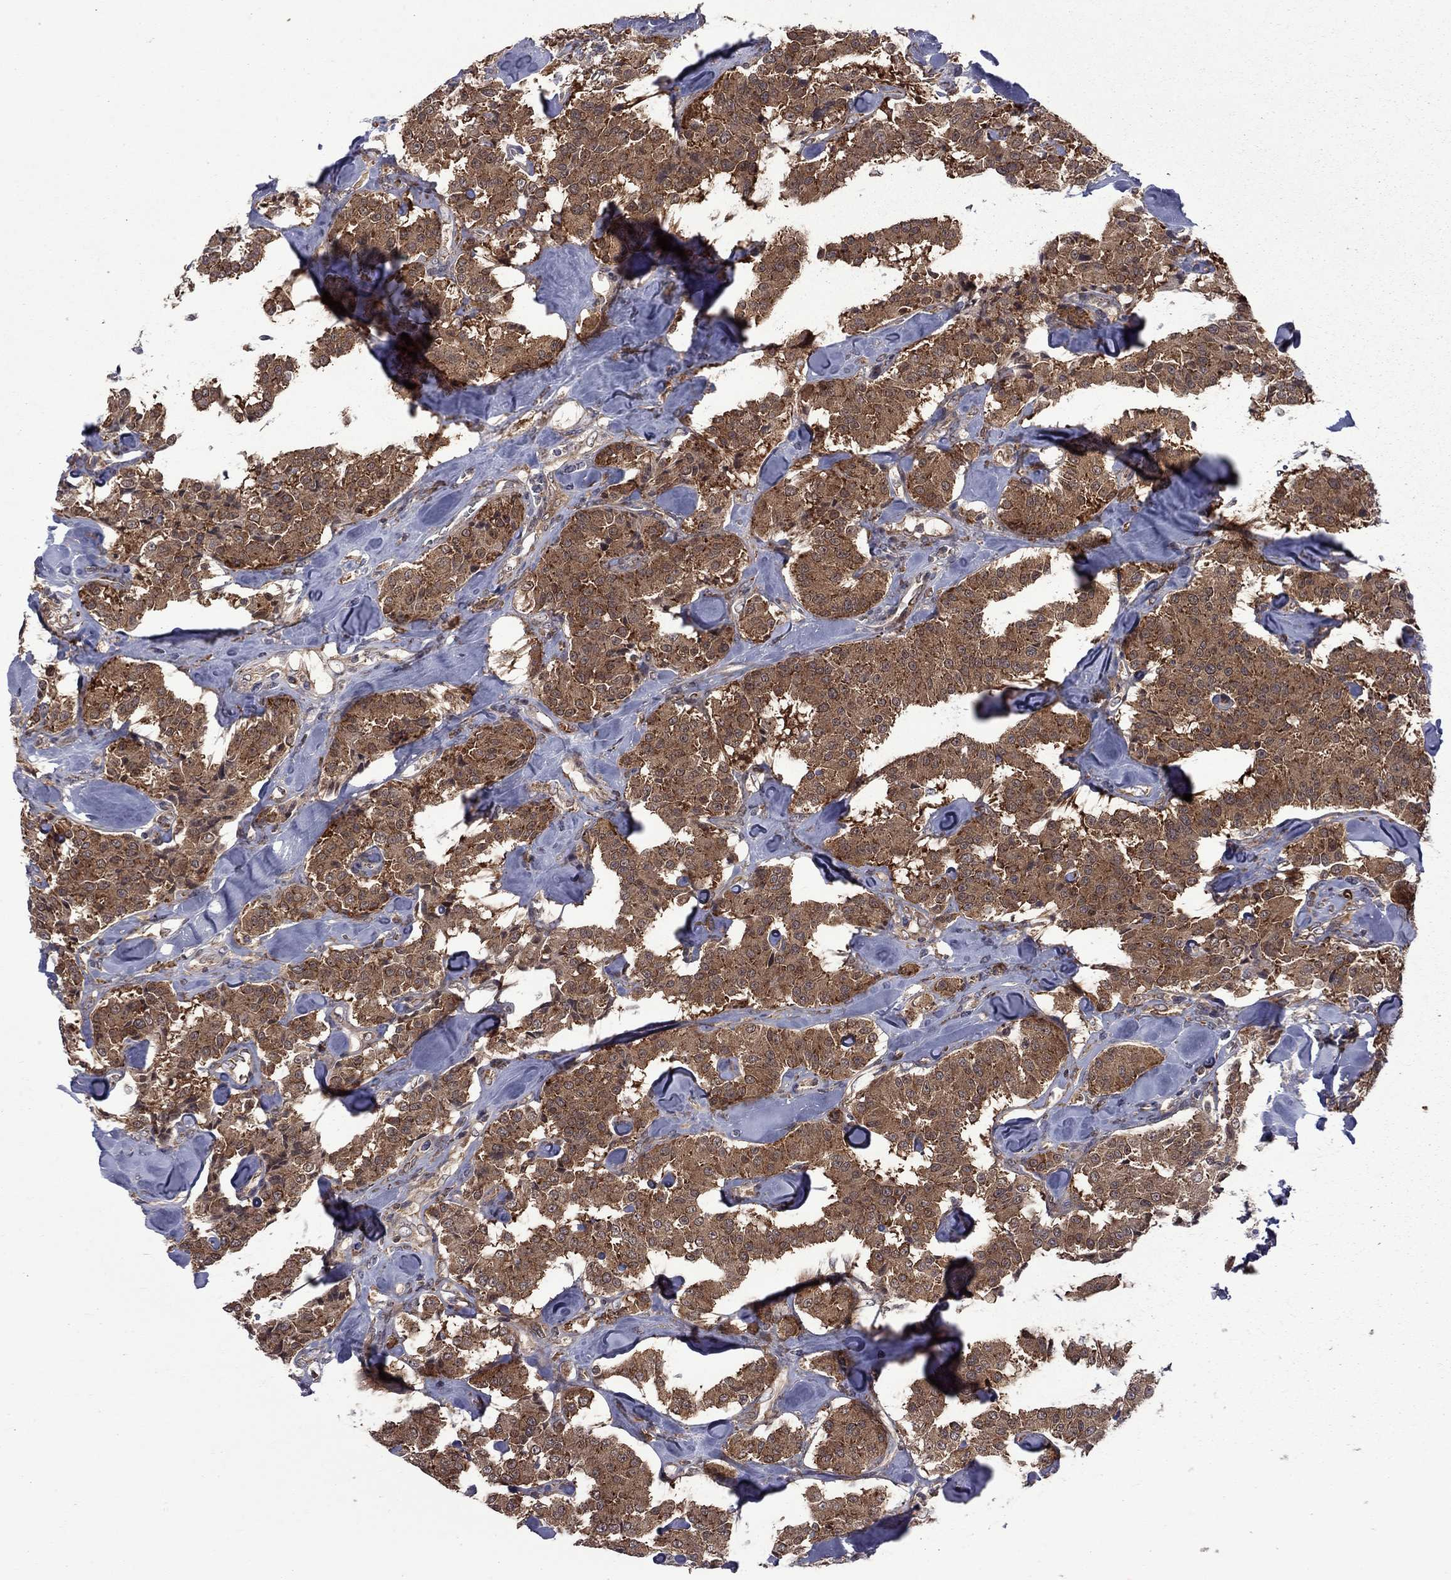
{"staining": {"intensity": "strong", "quantity": ">75%", "location": "cytoplasmic/membranous"}, "tissue": "carcinoid", "cell_type": "Tumor cells", "image_type": "cancer", "snomed": [{"axis": "morphology", "description": "Carcinoid, malignant, NOS"}, {"axis": "topography", "description": "Pancreas"}], "caption": "High-power microscopy captured an immunohistochemistry (IHC) micrograph of carcinoid, revealing strong cytoplasmic/membranous positivity in about >75% of tumor cells. Using DAB (brown) and hematoxylin (blue) stains, captured at high magnification using brightfield microscopy.", "gene": "NAA50", "patient": {"sex": "male", "age": 41}}